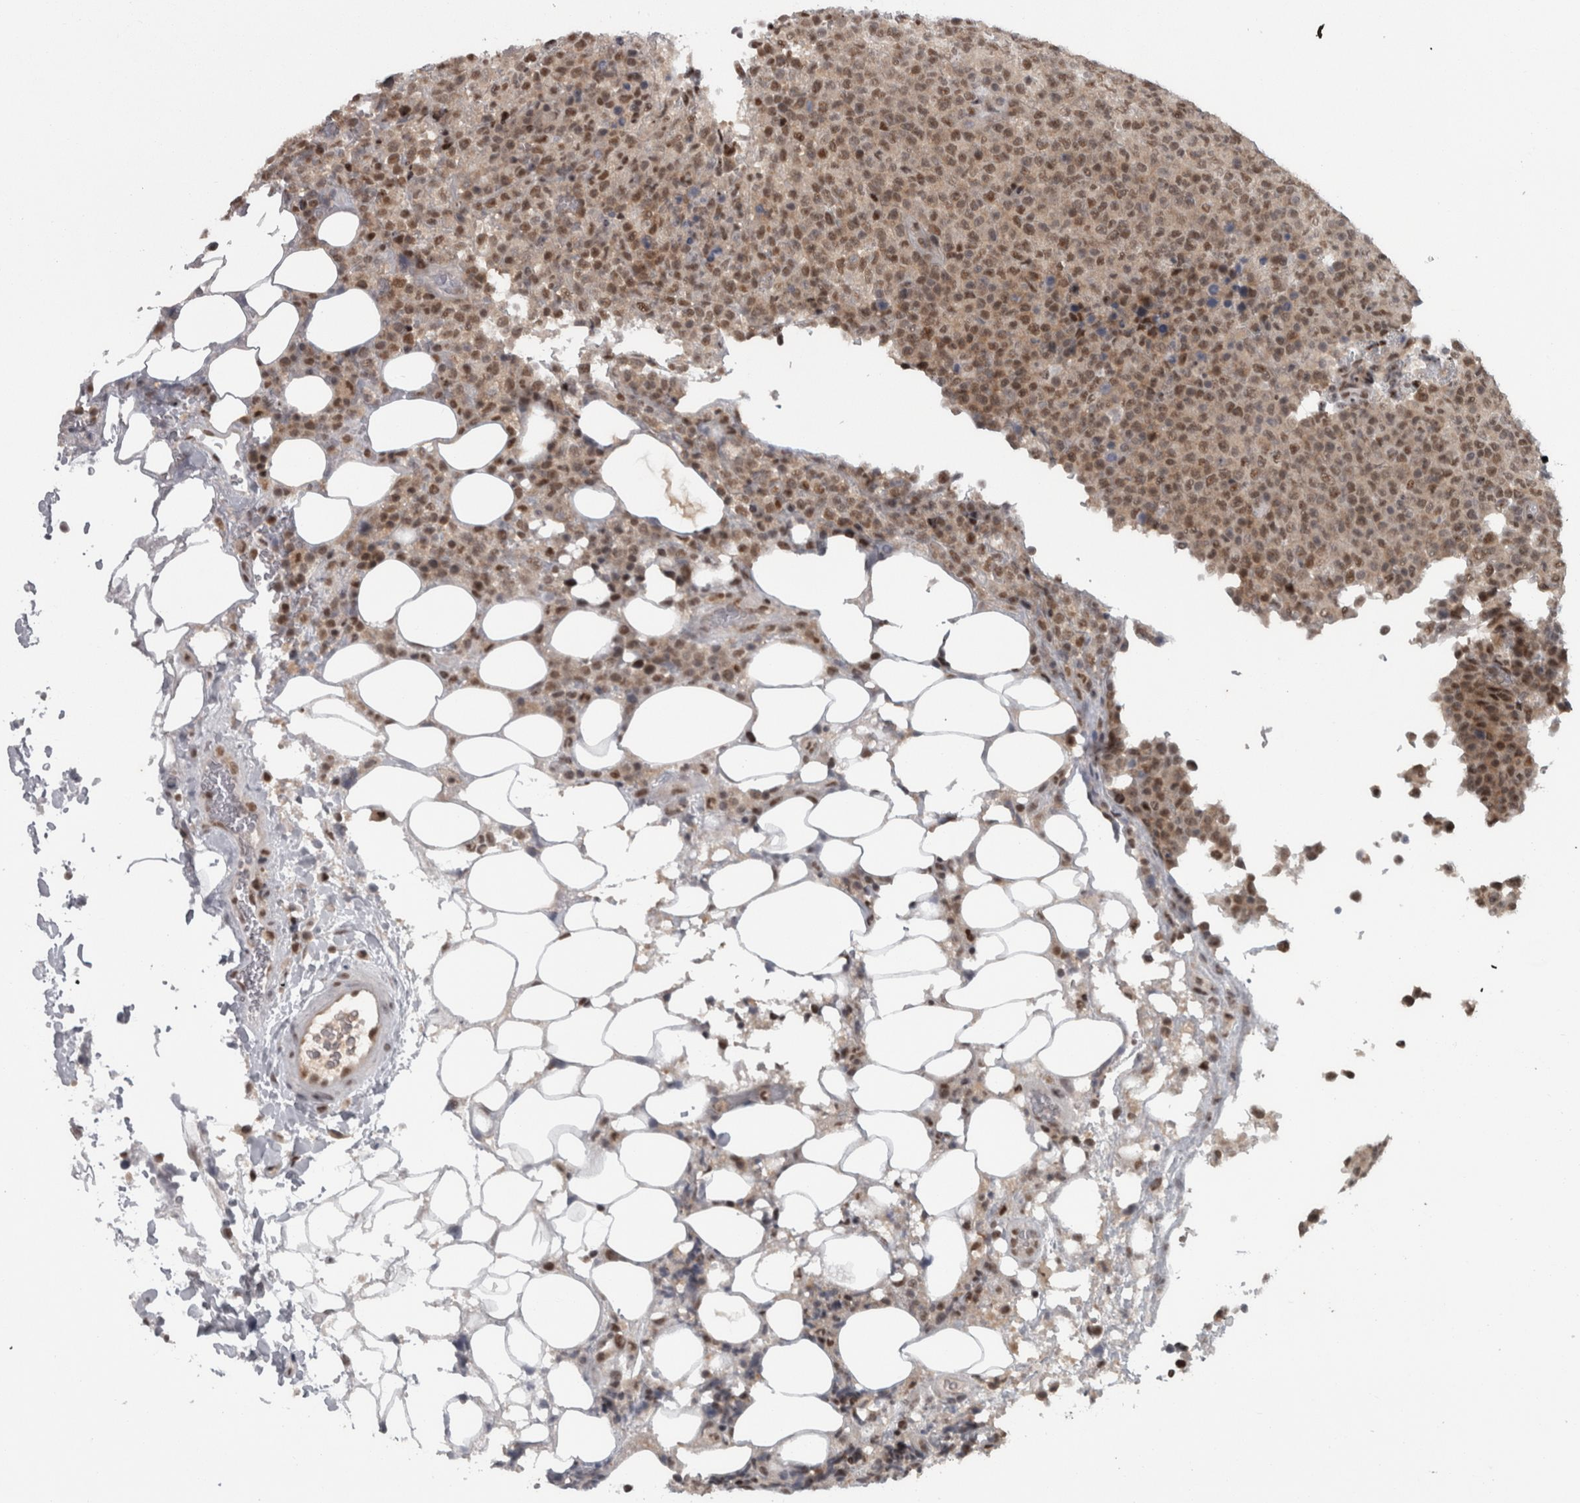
{"staining": {"intensity": "moderate", "quantity": ">75%", "location": "nuclear"}, "tissue": "lymphoma", "cell_type": "Tumor cells", "image_type": "cancer", "snomed": [{"axis": "morphology", "description": "Malignant lymphoma, non-Hodgkin's type, High grade"}, {"axis": "topography", "description": "Lymph node"}], "caption": "This micrograph exhibits immunohistochemistry (IHC) staining of human lymphoma, with medium moderate nuclear expression in approximately >75% of tumor cells.", "gene": "MICU3", "patient": {"sex": "male", "age": 13}}